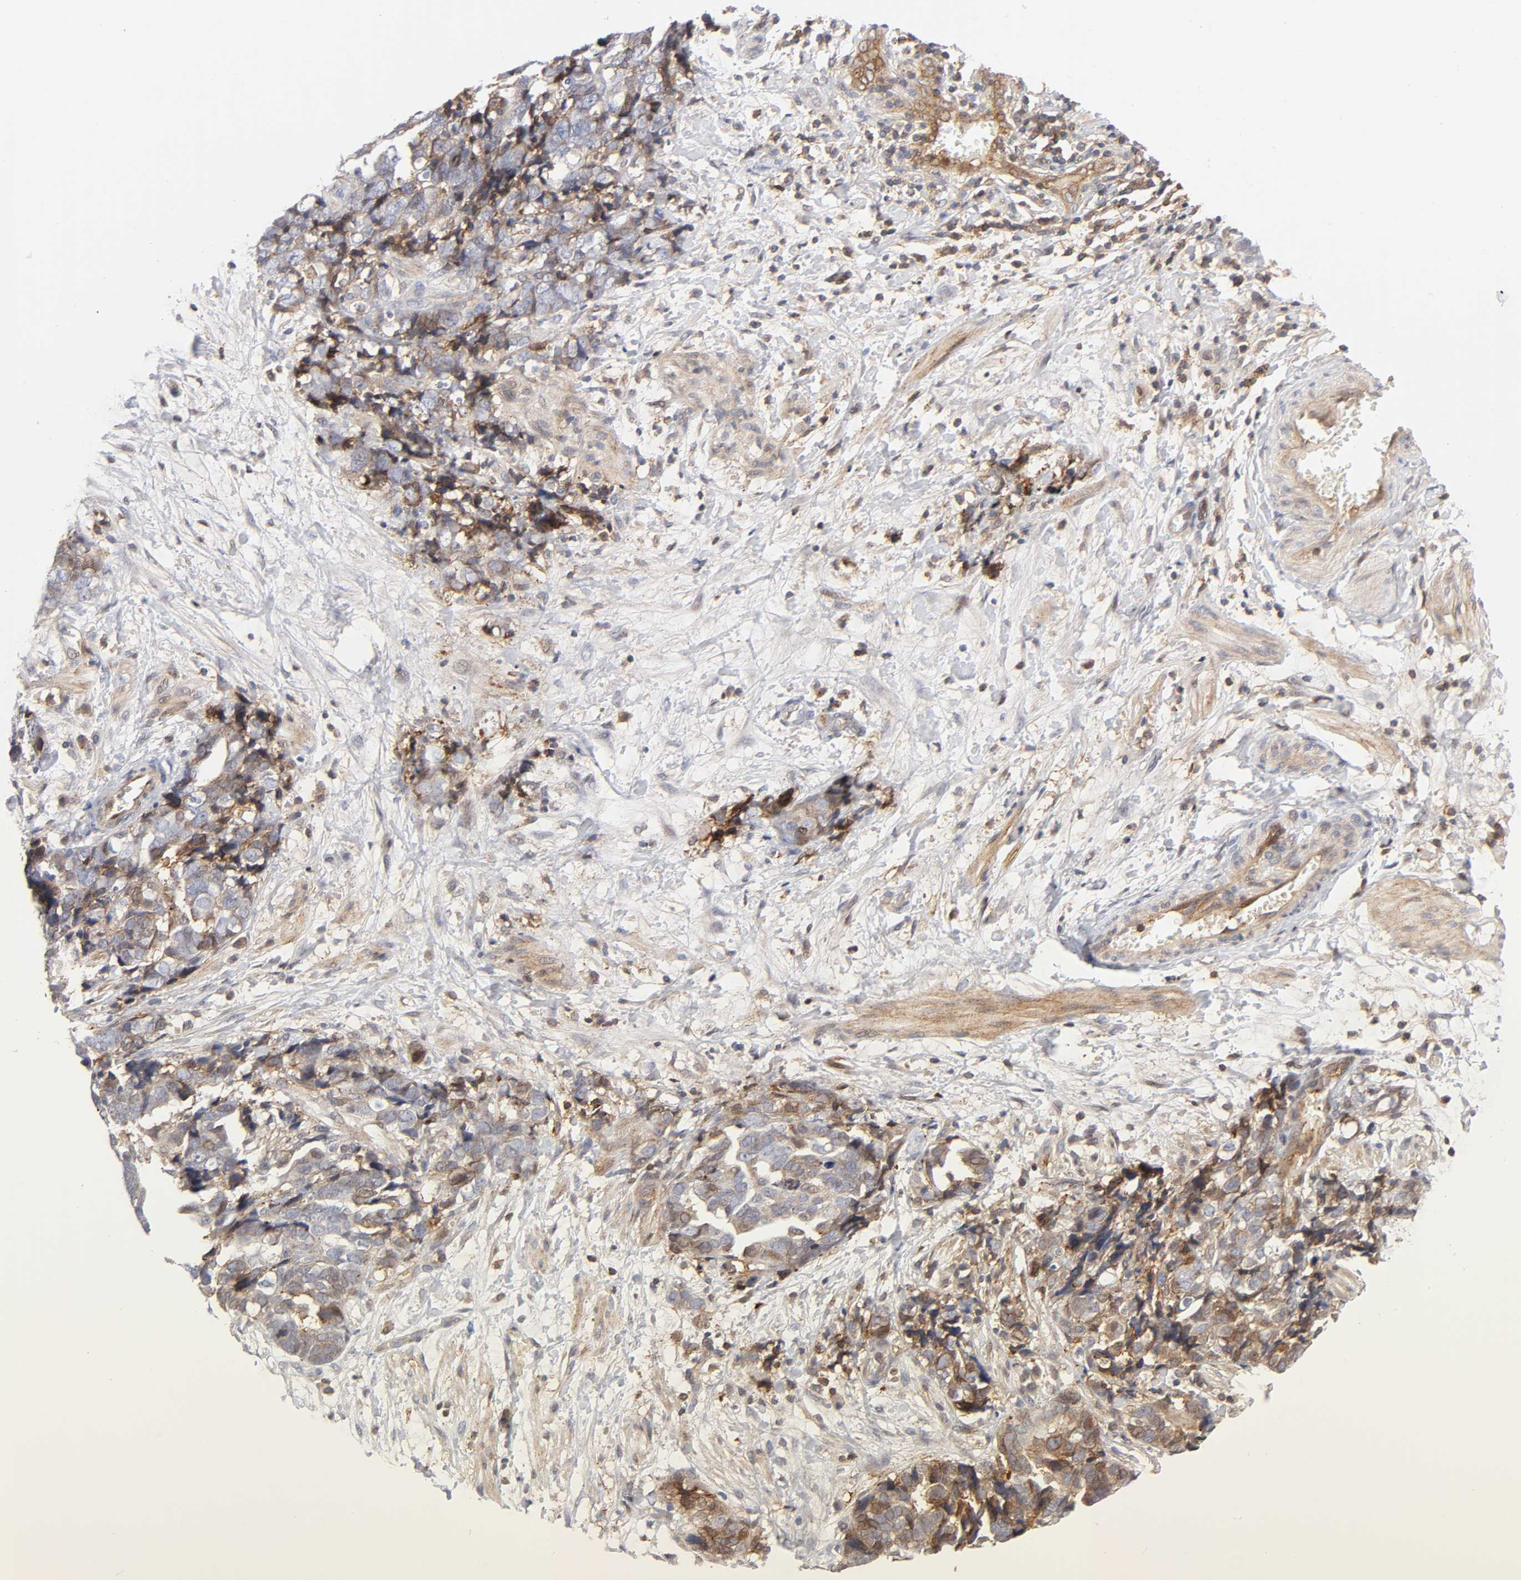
{"staining": {"intensity": "weak", "quantity": "25%-75%", "location": "cytoplasmic/membranous"}, "tissue": "ovarian cancer", "cell_type": "Tumor cells", "image_type": "cancer", "snomed": [{"axis": "morphology", "description": "Normal tissue, NOS"}, {"axis": "morphology", "description": "Cystadenocarcinoma, serous, NOS"}, {"axis": "topography", "description": "Fallopian tube"}, {"axis": "topography", "description": "Ovary"}], "caption": "Ovarian serous cystadenocarcinoma was stained to show a protein in brown. There is low levels of weak cytoplasmic/membranous staining in approximately 25%-75% of tumor cells. (DAB IHC, brown staining for protein, blue staining for nuclei).", "gene": "ANXA7", "patient": {"sex": "female", "age": 56}}